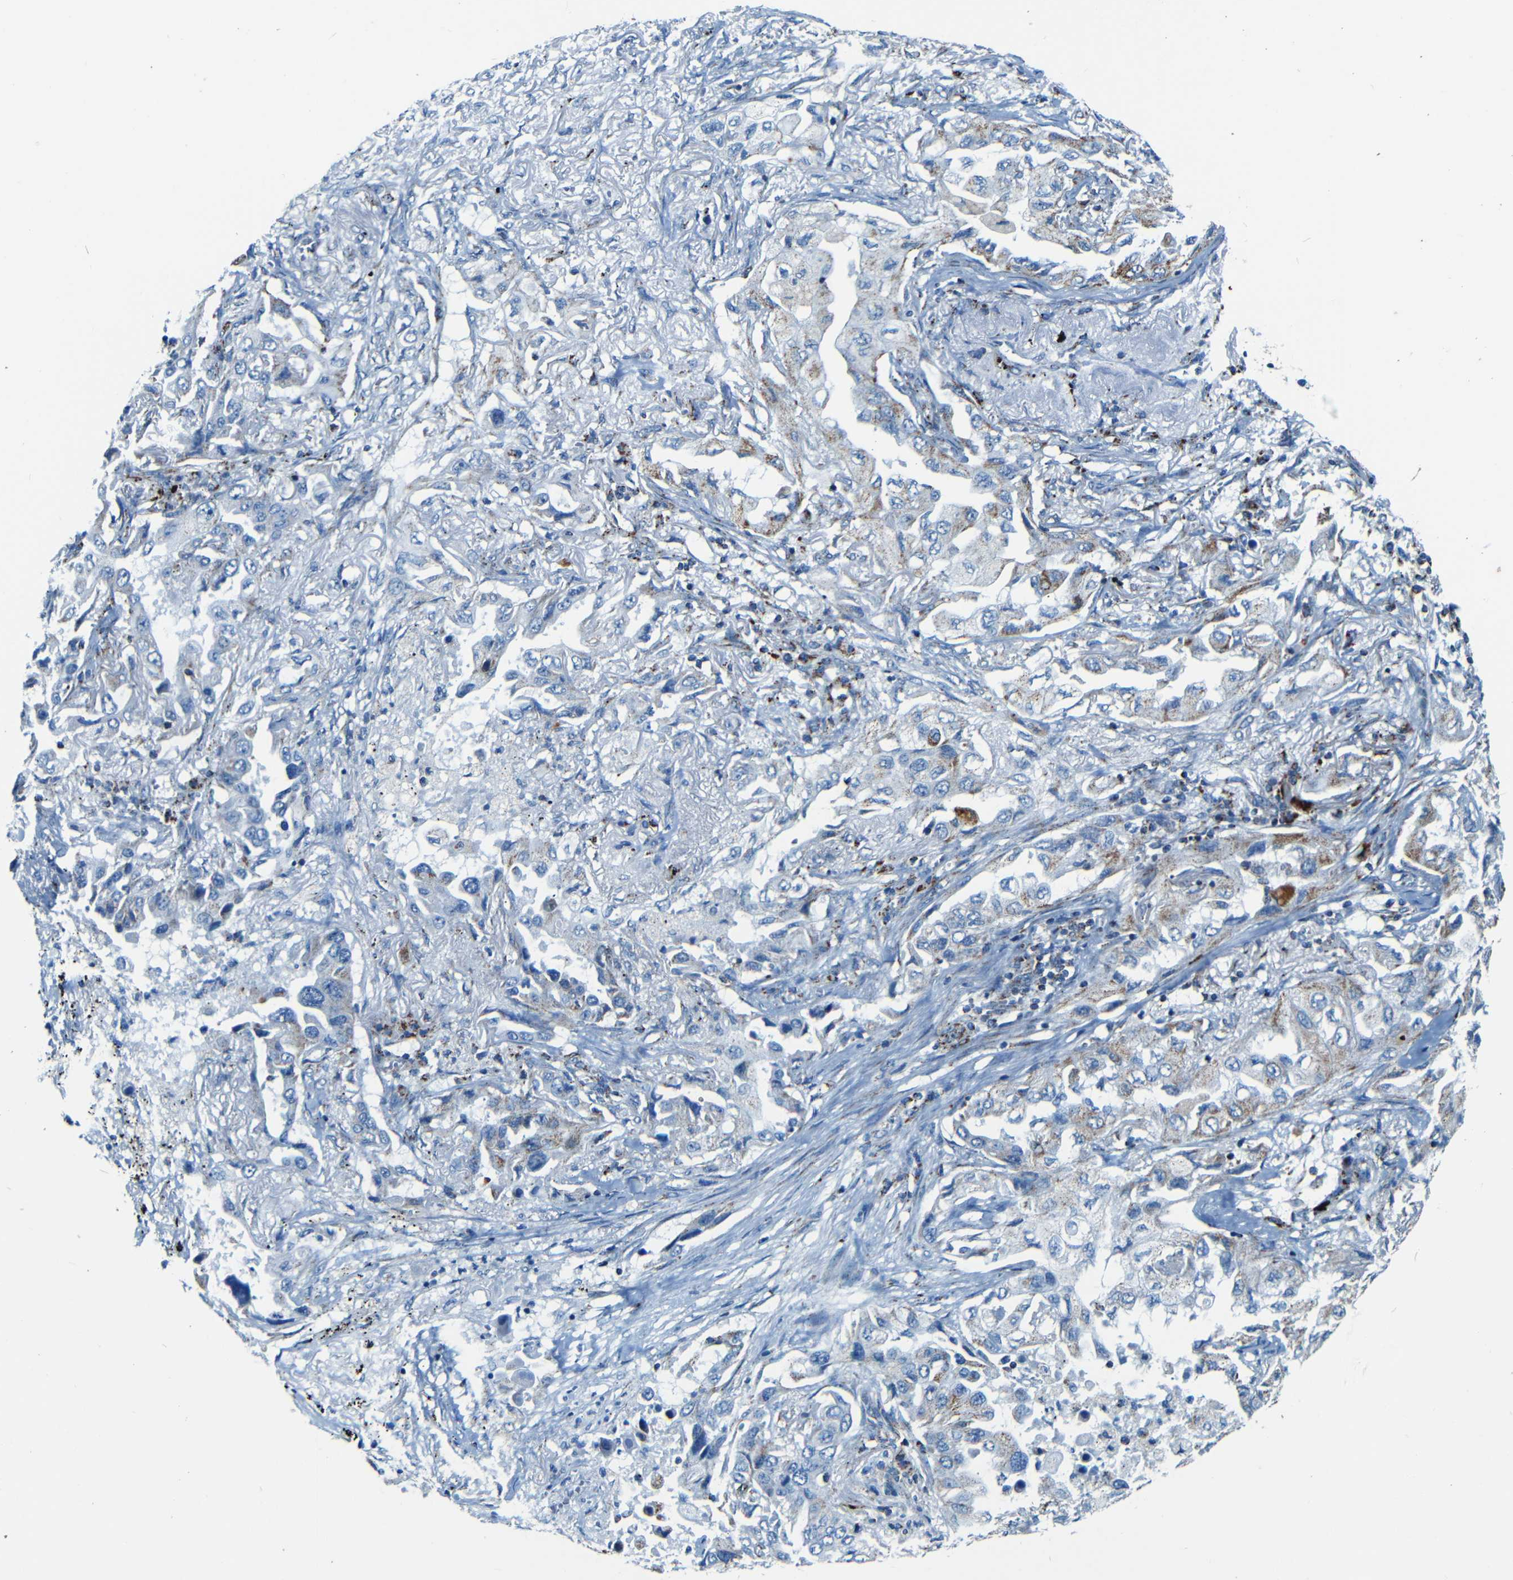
{"staining": {"intensity": "moderate", "quantity": "25%-75%", "location": "cytoplasmic/membranous"}, "tissue": "lung cancer", "cell_type": "Tumor cells", "image_type": "cancer", "snomed": [{"axis": "morphology", "description": "Adenocarcinoma, NOS"}, {"axis": "topography", "description": "Lung"}], "caption": "IHC of adenocarcinoma (lung) demonstrates medium levels of moderate cytoplasmic/membranous staining in about 25%-75% of tumor cells.", "gene": "WSCD2", "patient": {"sex": "female", "age": 65}}